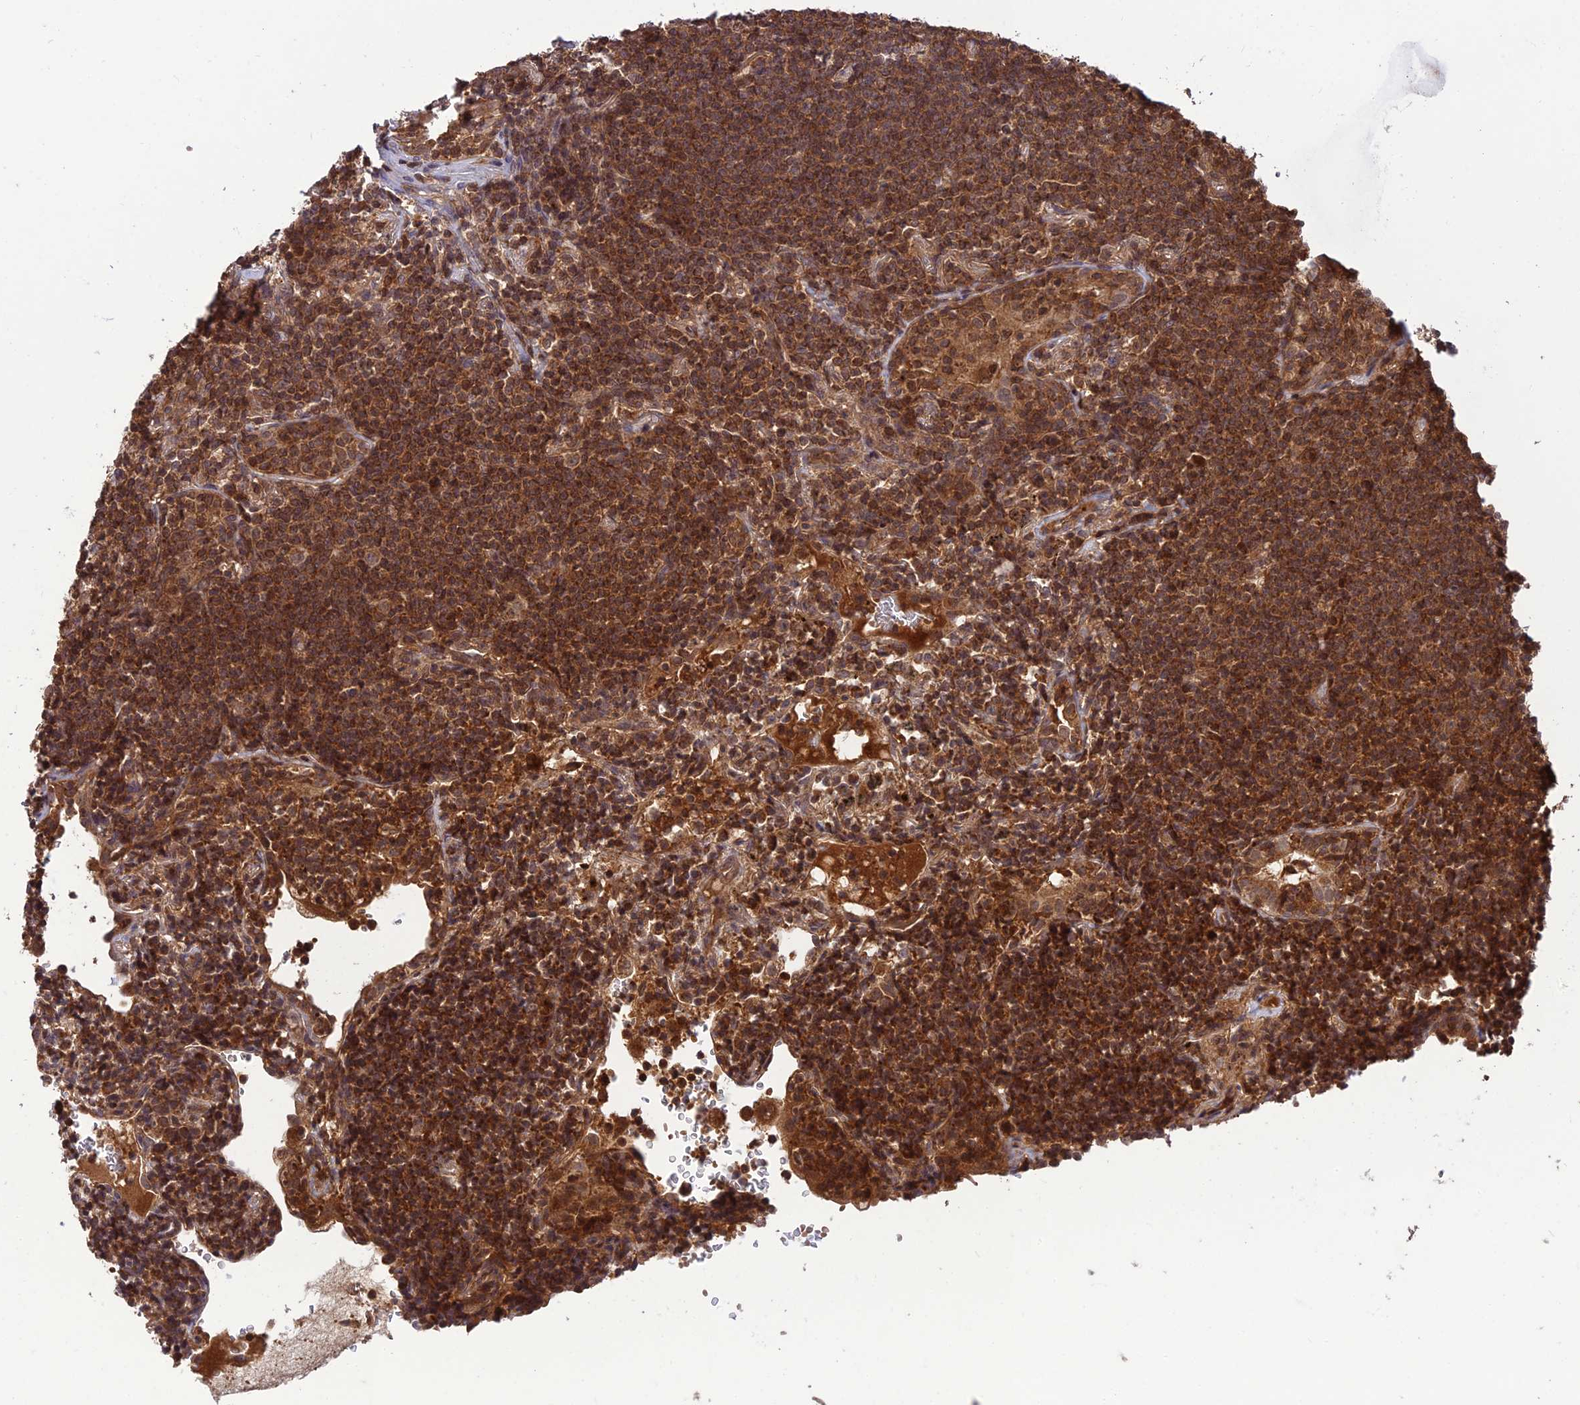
{"staining": {"intensity": "strong", "quantity": ">75%", "location": "cytoplasmic/membranous"}, "tissue": "lymphoma", "cell_type": "Tumor cells", "image_type": "cancer", "snomed": [{"axis": "morphology", "description": "Malignant lymphoma, non-Hodgkin's type, Low grade"}, {"axis": "topography", "description": "Lung"}], "caption": "Malignant lymphoma, non-Hodgkin's type (low-grade) stained for a protein exhibits strong cytoplasmic/membranous positivity in tumor cells.", "gene": "NDUFC1", "patient": {"sex": "female", "age": 71}}